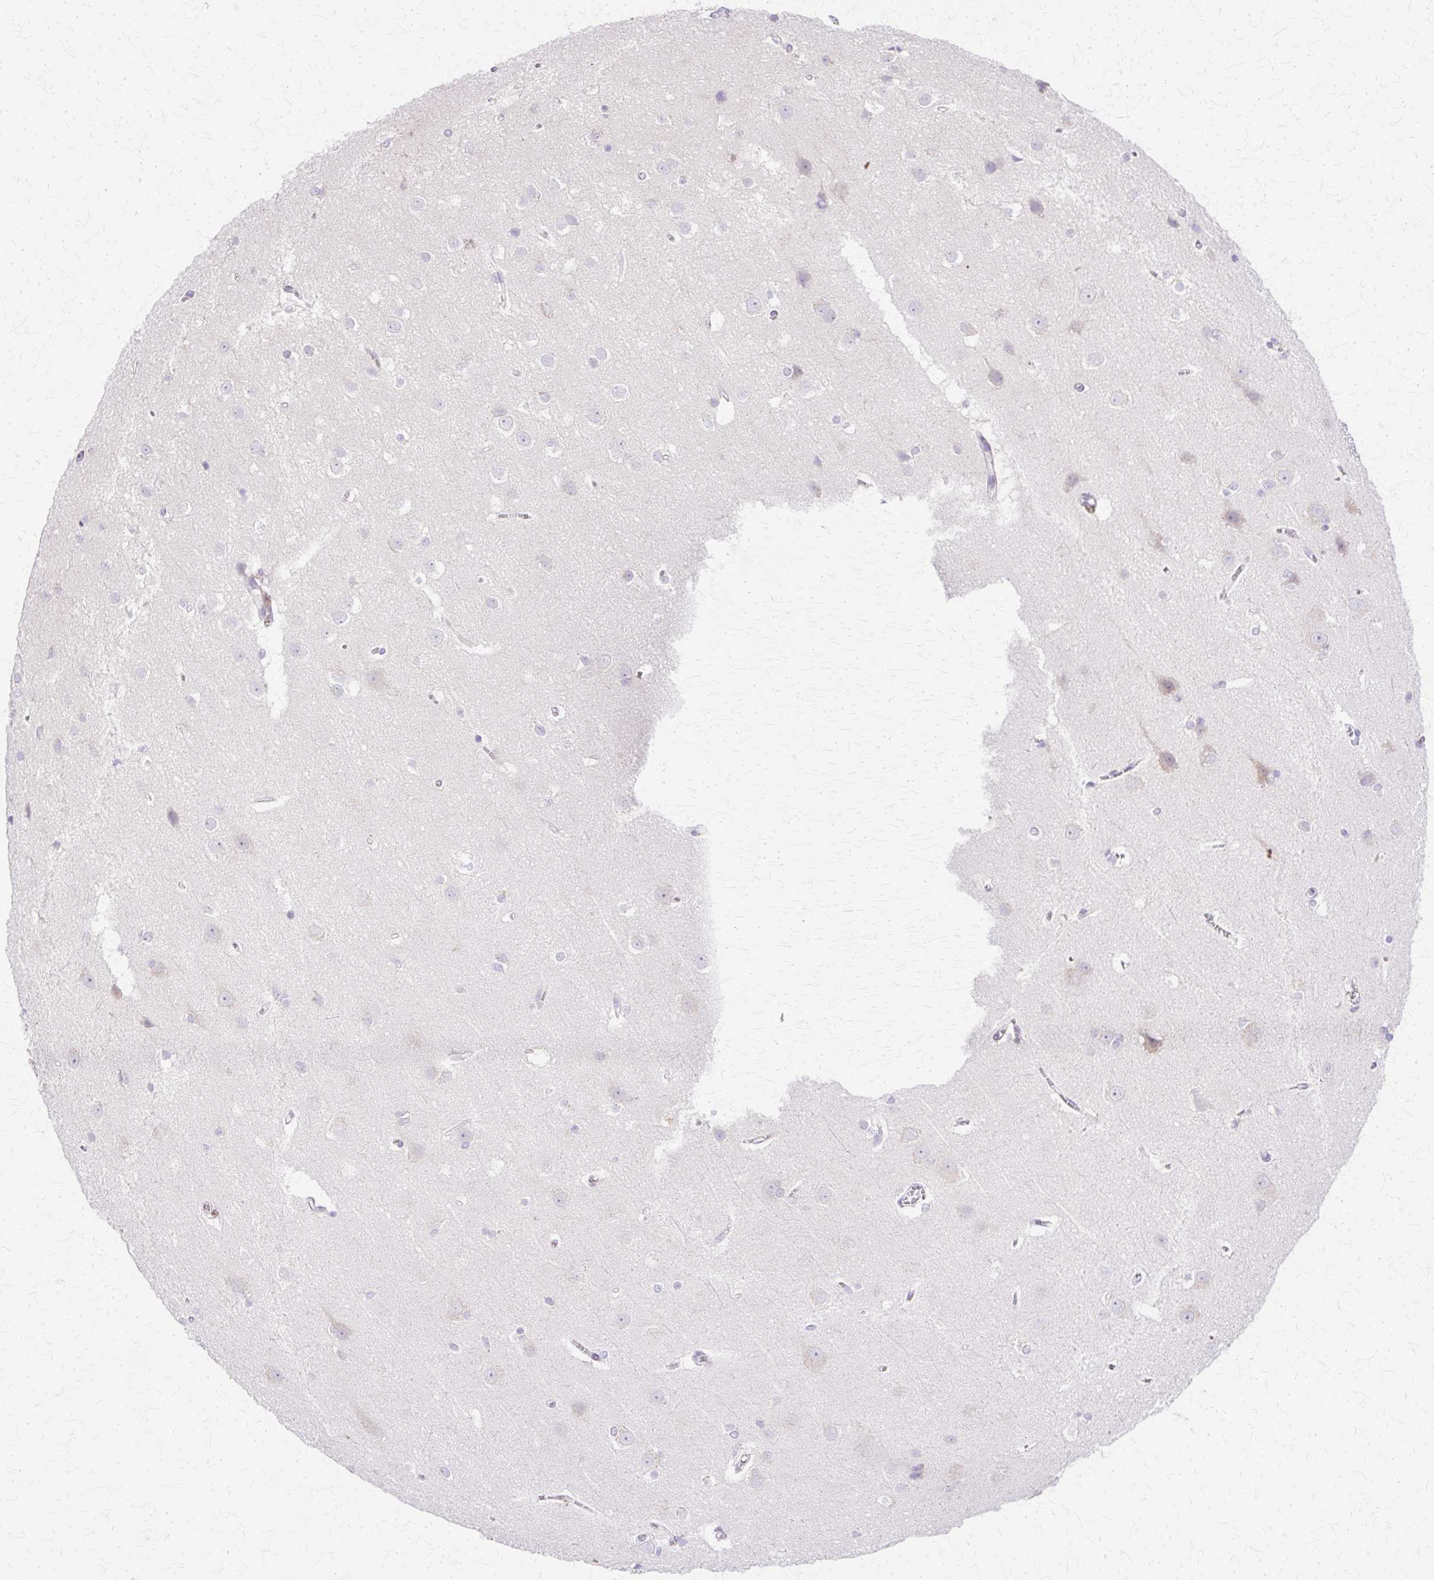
{"staining": {"intensity": "negative", "quantity": "none", "location": "none"}, "tissue": "cerebral cortex", "cell_type": "Endothelial cells", "image_type": "normal", "snomed": [{"axis": "morphology", "description": "Normal tissue, NOS"}, {"axis": "topography", "description": "Cerebral cortex"}], "caption": "This is an IHC micrograph of unremarkable cerebral cortex. There is no expression in endothelial cells.", "gene": "TBC1D3B", "patient": {"sex": "male", "age": 37}}